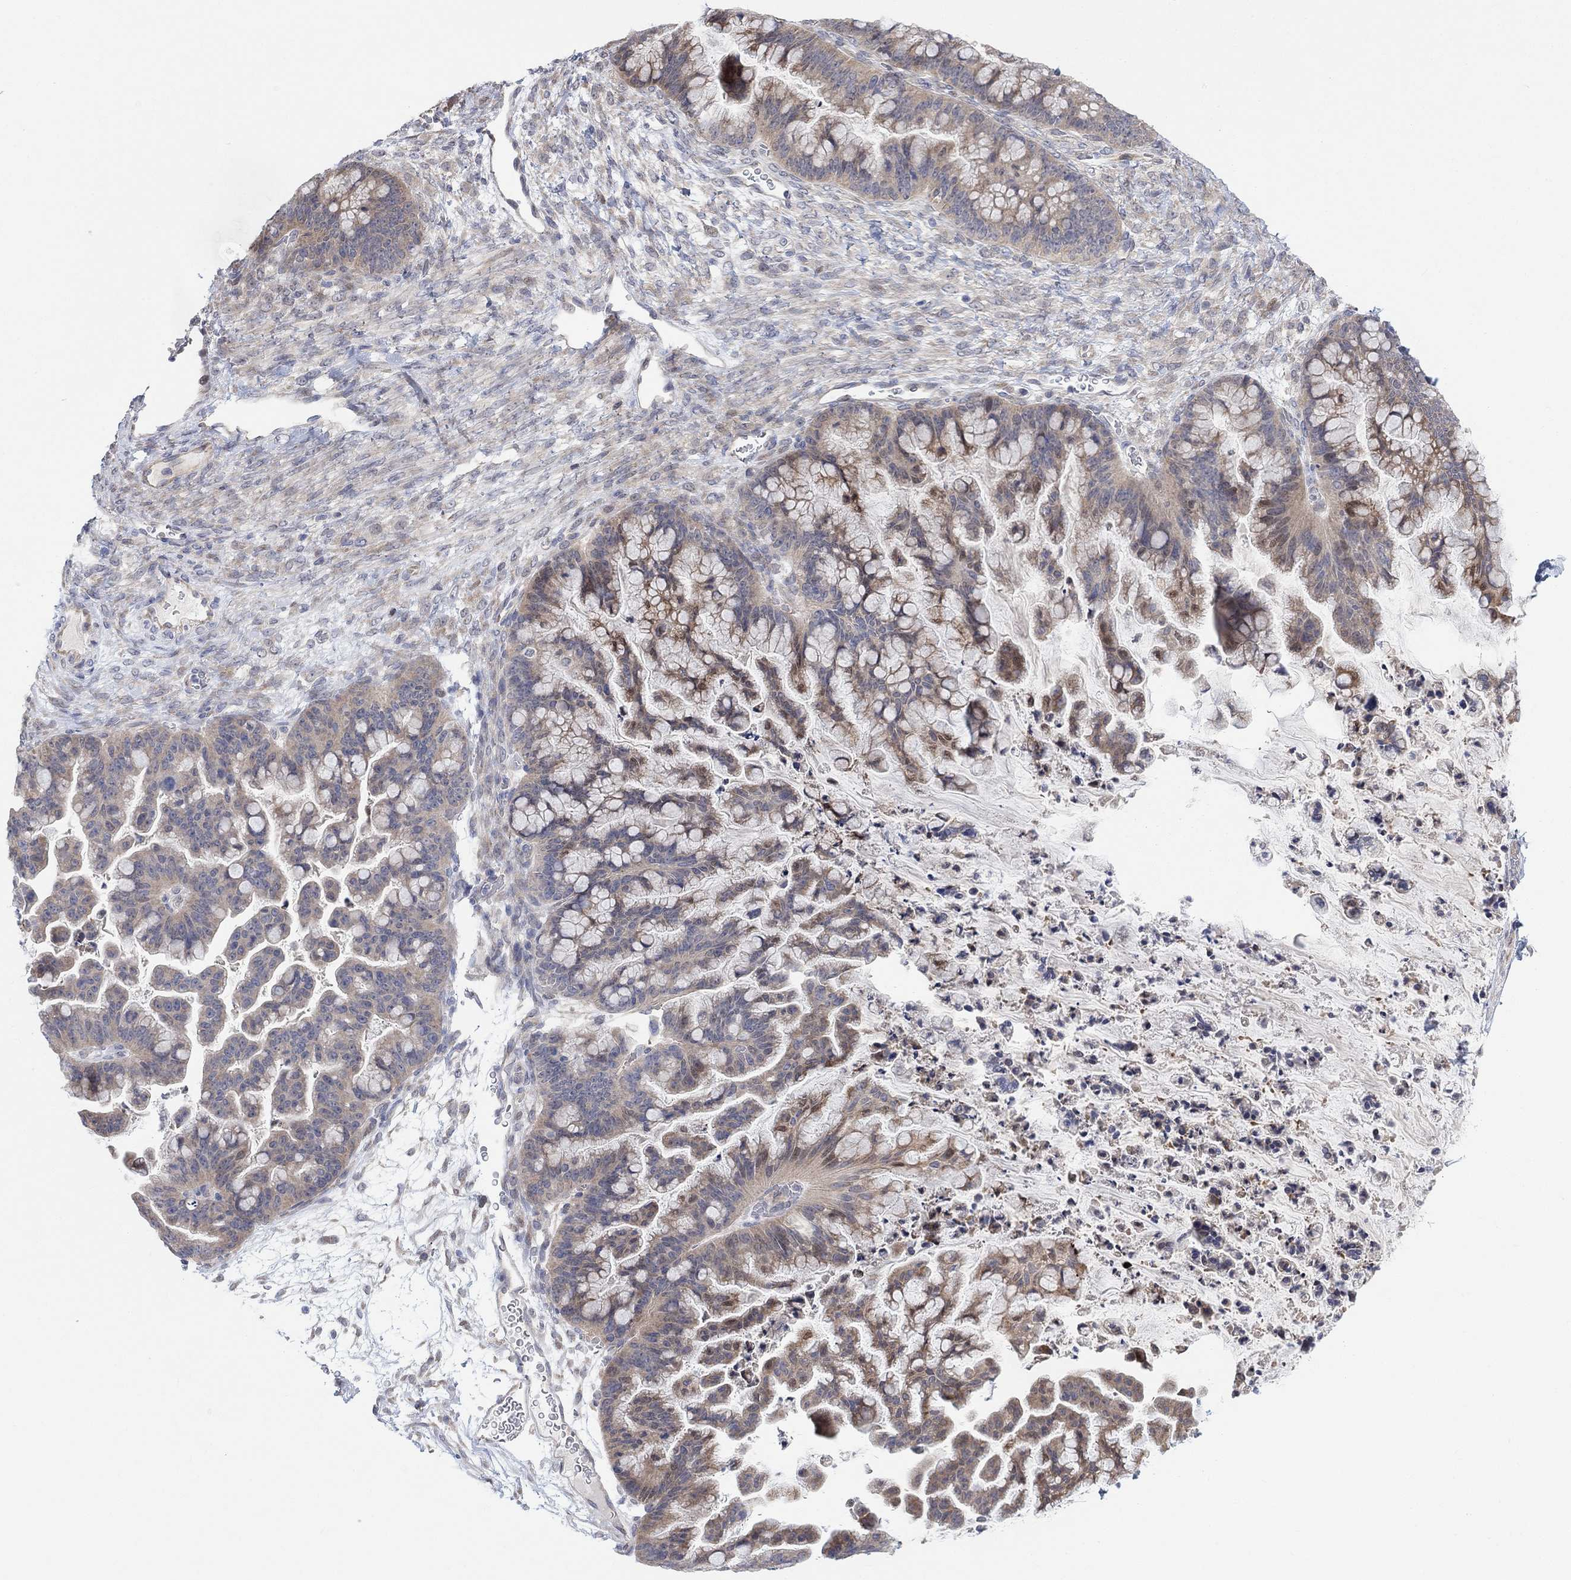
{"staining": {"intensity": "moderate", "quantity": "<25%", "location": "cytoplasmic/membranous"}, "tissue": "ovarian cancer", "cell_type": "Tumor cells", "image_type": "cancer", "snomed": [{"axis": "morphology", "description": "Cystadenocarcinoma, mucinous, NOS"}, {"axis": "topography", "description": "Ovary"}], "caption": "Approximately <25% of tumor cells in human ovarian mucinous cystadenocarcinoma exhibit moderate cytoplasmic/membranous protein staining as visualized by brown immunohistochemical staining.", "gene": "CNTF", "patient": {"sex": "female", "age": 67}}